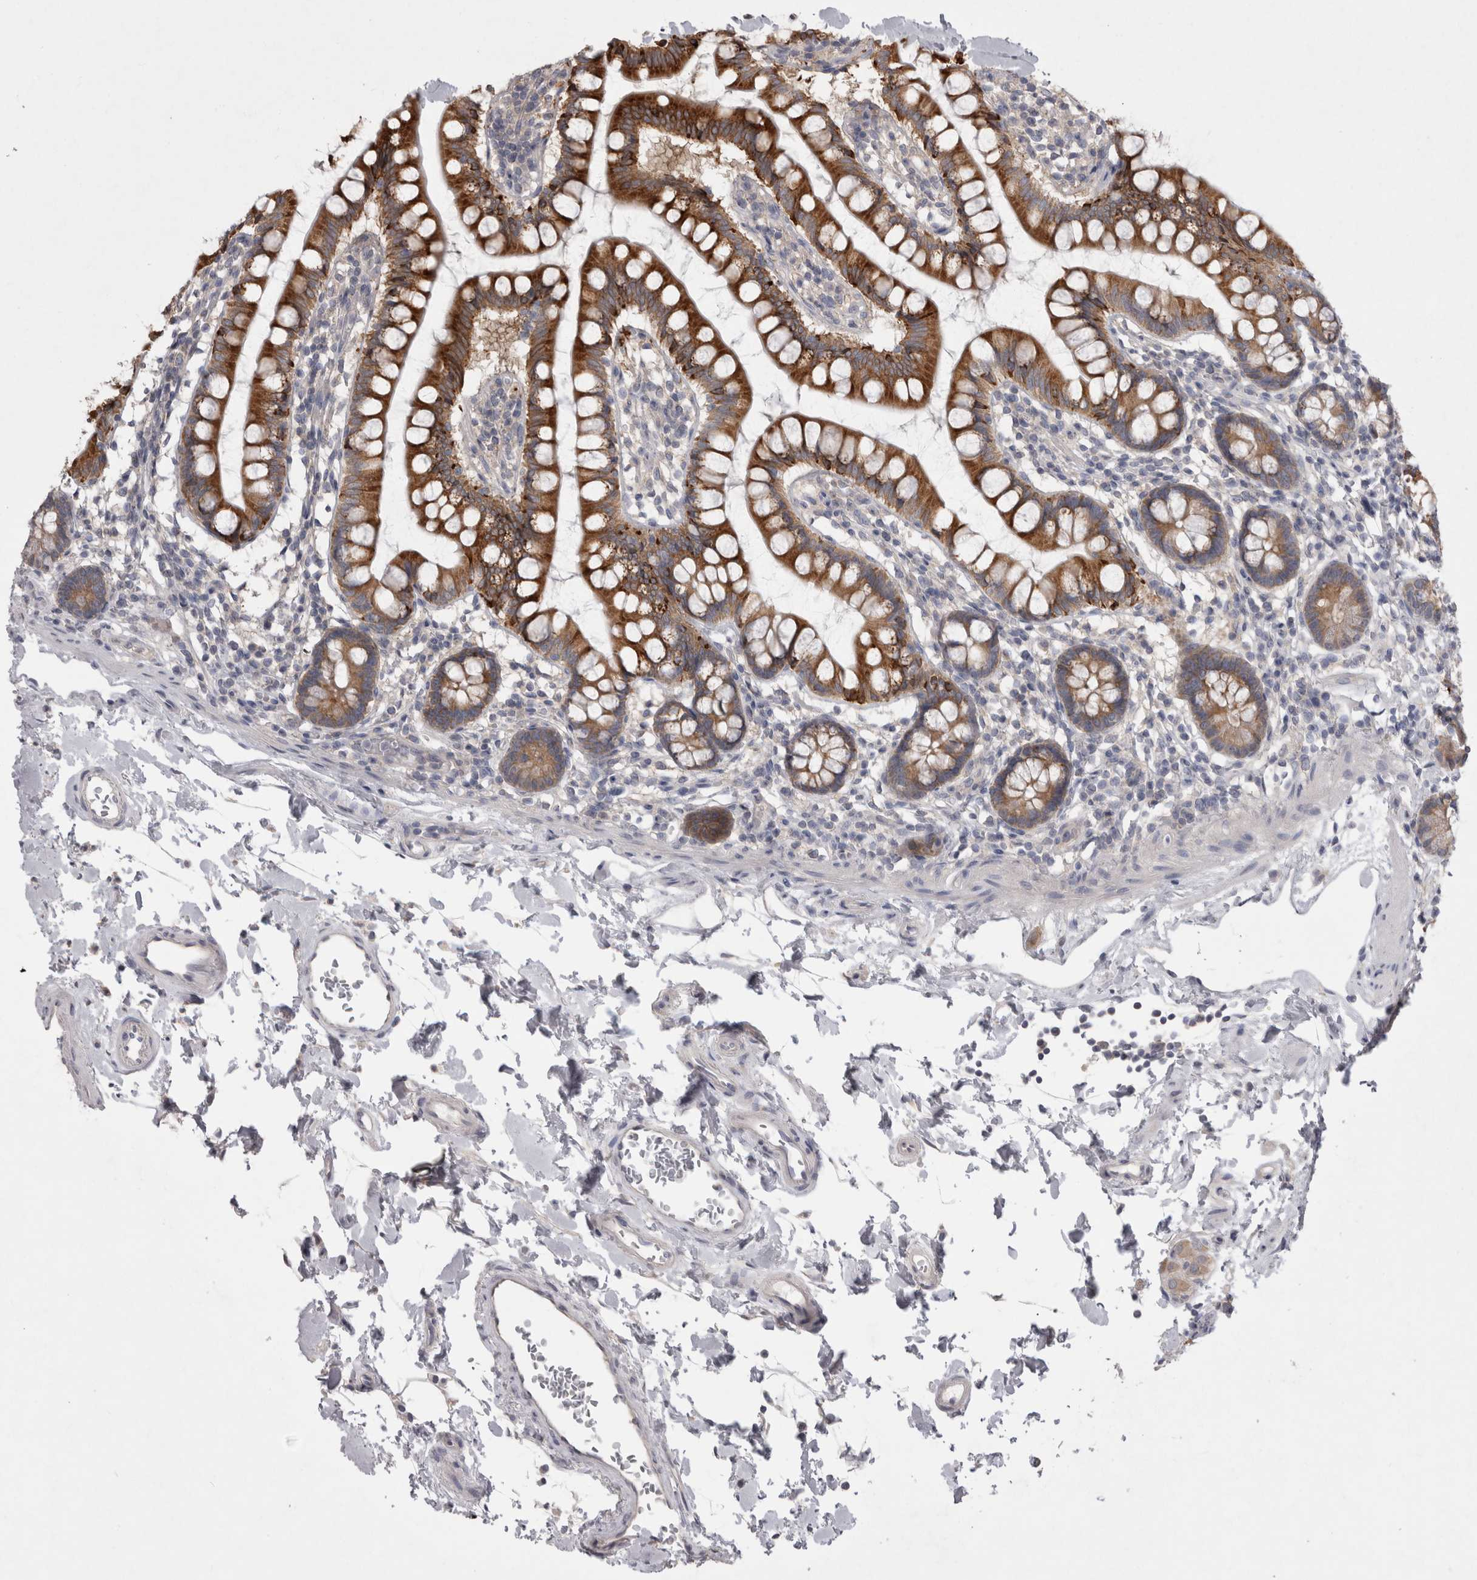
{"staining": {"intensity": "strong", "quantity": ">75%", "location": "cytoplasmic/membranous"}, "tissue": "small intestine", "cell_type": "Glandular cells", "image_type": "normal", "snomed": [{"axis": "morphology", "description": "Normal tissue, NOS"}, {"axis": "topography", "description": "Small intestine"}], "caption": "An image of human small intestine stained for a protein displays strong cytoplasmic/membranous brown staining in glandular cells. Using DAB (3,3'-diaminobenzidine) (brown) and hematoxylin (blue) stains, captured at high magnification using brightfield microscopy.", "gene": "LRRC40", "patient": {"sex": "female", "age": 84}}